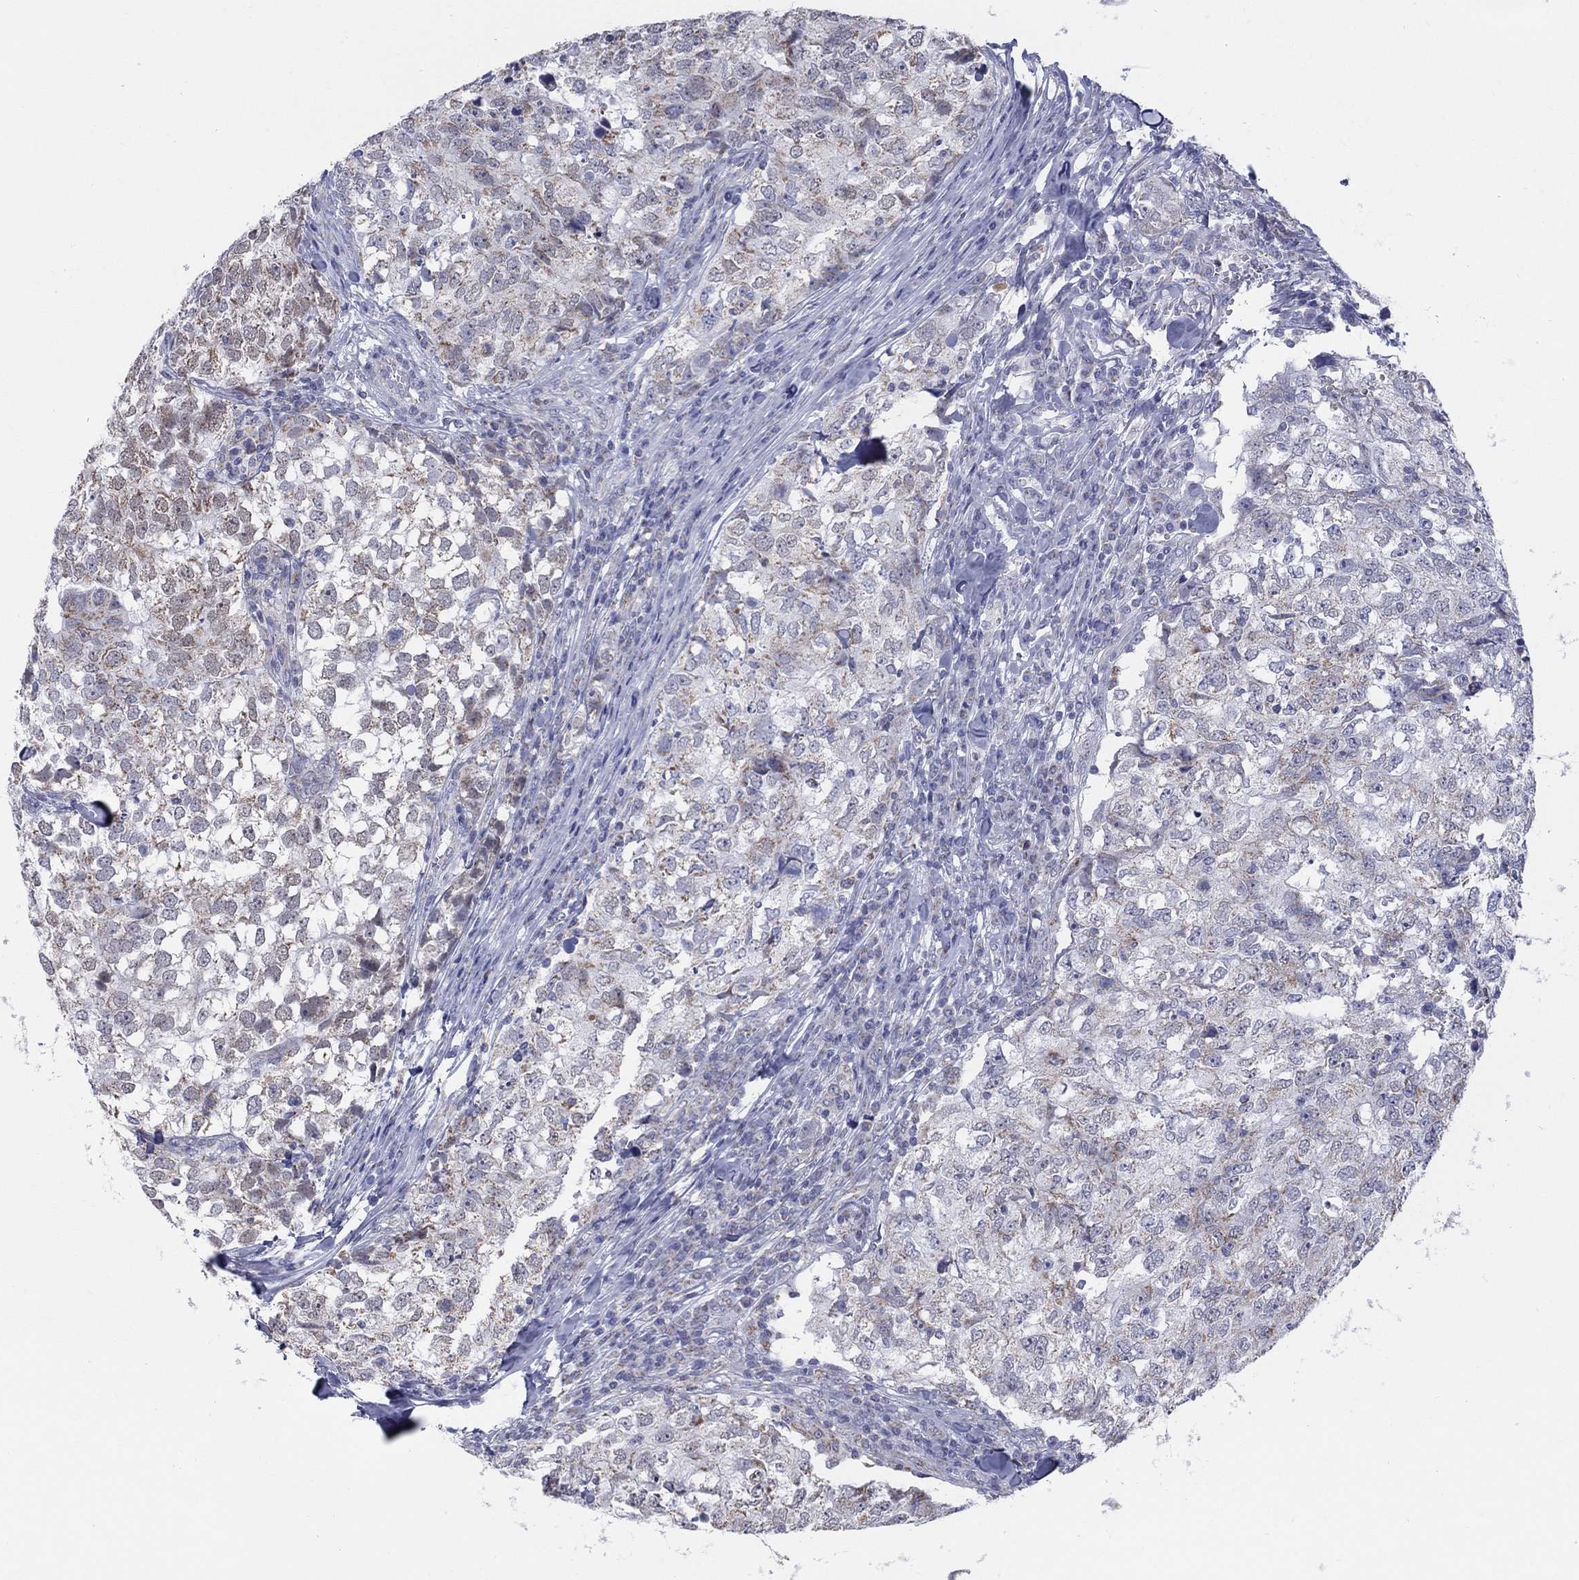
{"staining": {"intensity": "moderate", "quantity": "<25%", "location": "cytoplasmic/membranous"}, "tissue": "breast cancer", "cell_type": "Tumor cells", "image_type": "cancer", "snomed": [{"axis": "morphology", "description": "Duct carcinoma"}, {"axis": "topography", "description": "Breast"}], "caption": "The image exhibits a brown stain indicating the presence of a protein in the cytoplasmic/membranous of tumor cells in infiltrating ductal carcinoma (breast).", "gene": "KISS1R", "patient": {"sex": "female", "age": 30}}